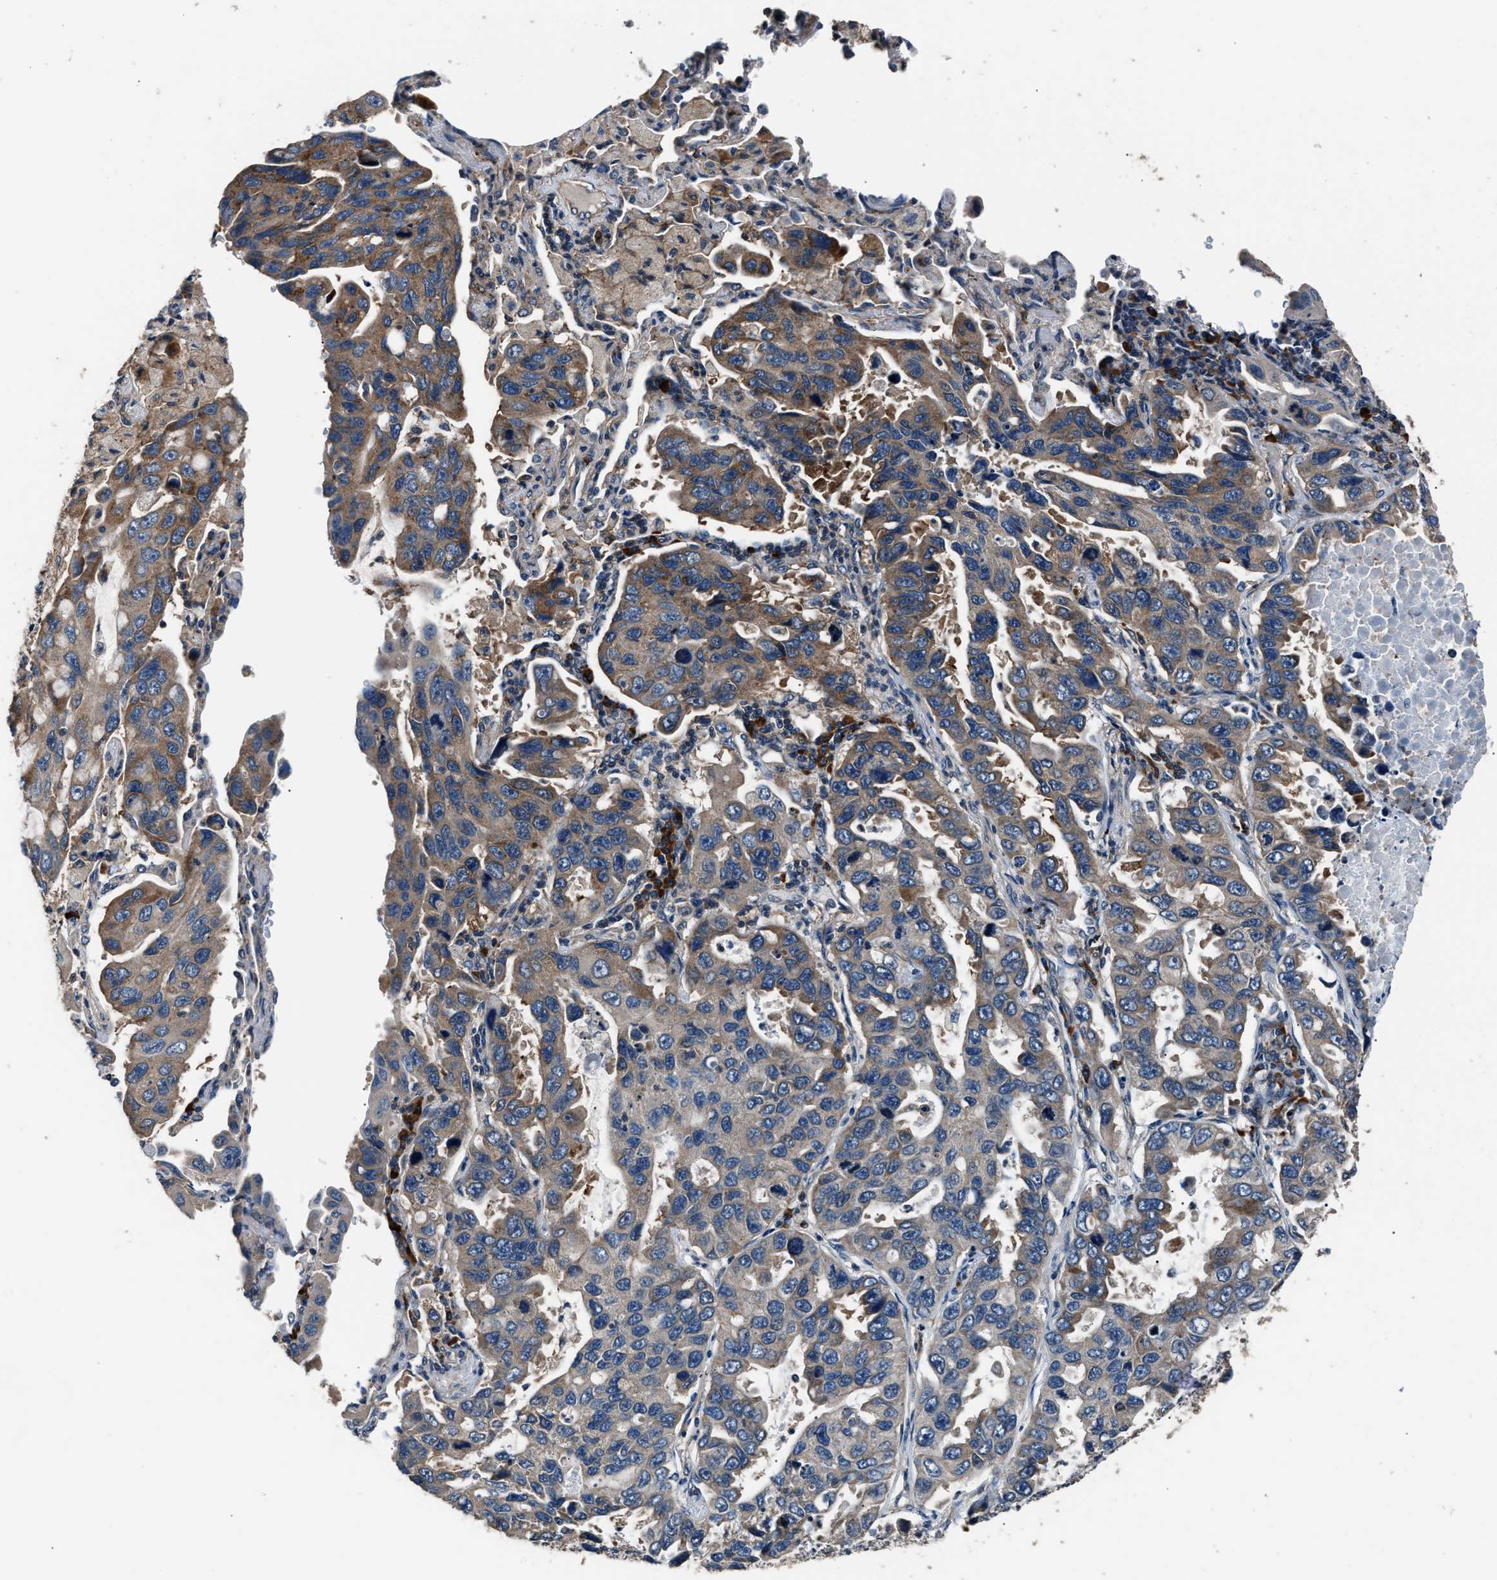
{"staining": {"intensity": "moderate", "quantity": "25%-75%", "location": "cytoplasmic/membranous"}, "tissue": "lung cancer", "cell_type": "Tumor cells", "image_type": "cancer", "snomed": [{"axis": "morphology", "description": "Adenocarcinoma, NOS"}, {"axis": "topography", "description": "Lung"}], "caption": "Adenocarcinoma (lung) stained with a protein marker shows moderate staining in tumor cells.", "gene": "IMPDH2", "patient": {"sex": "male", "age": 64}}